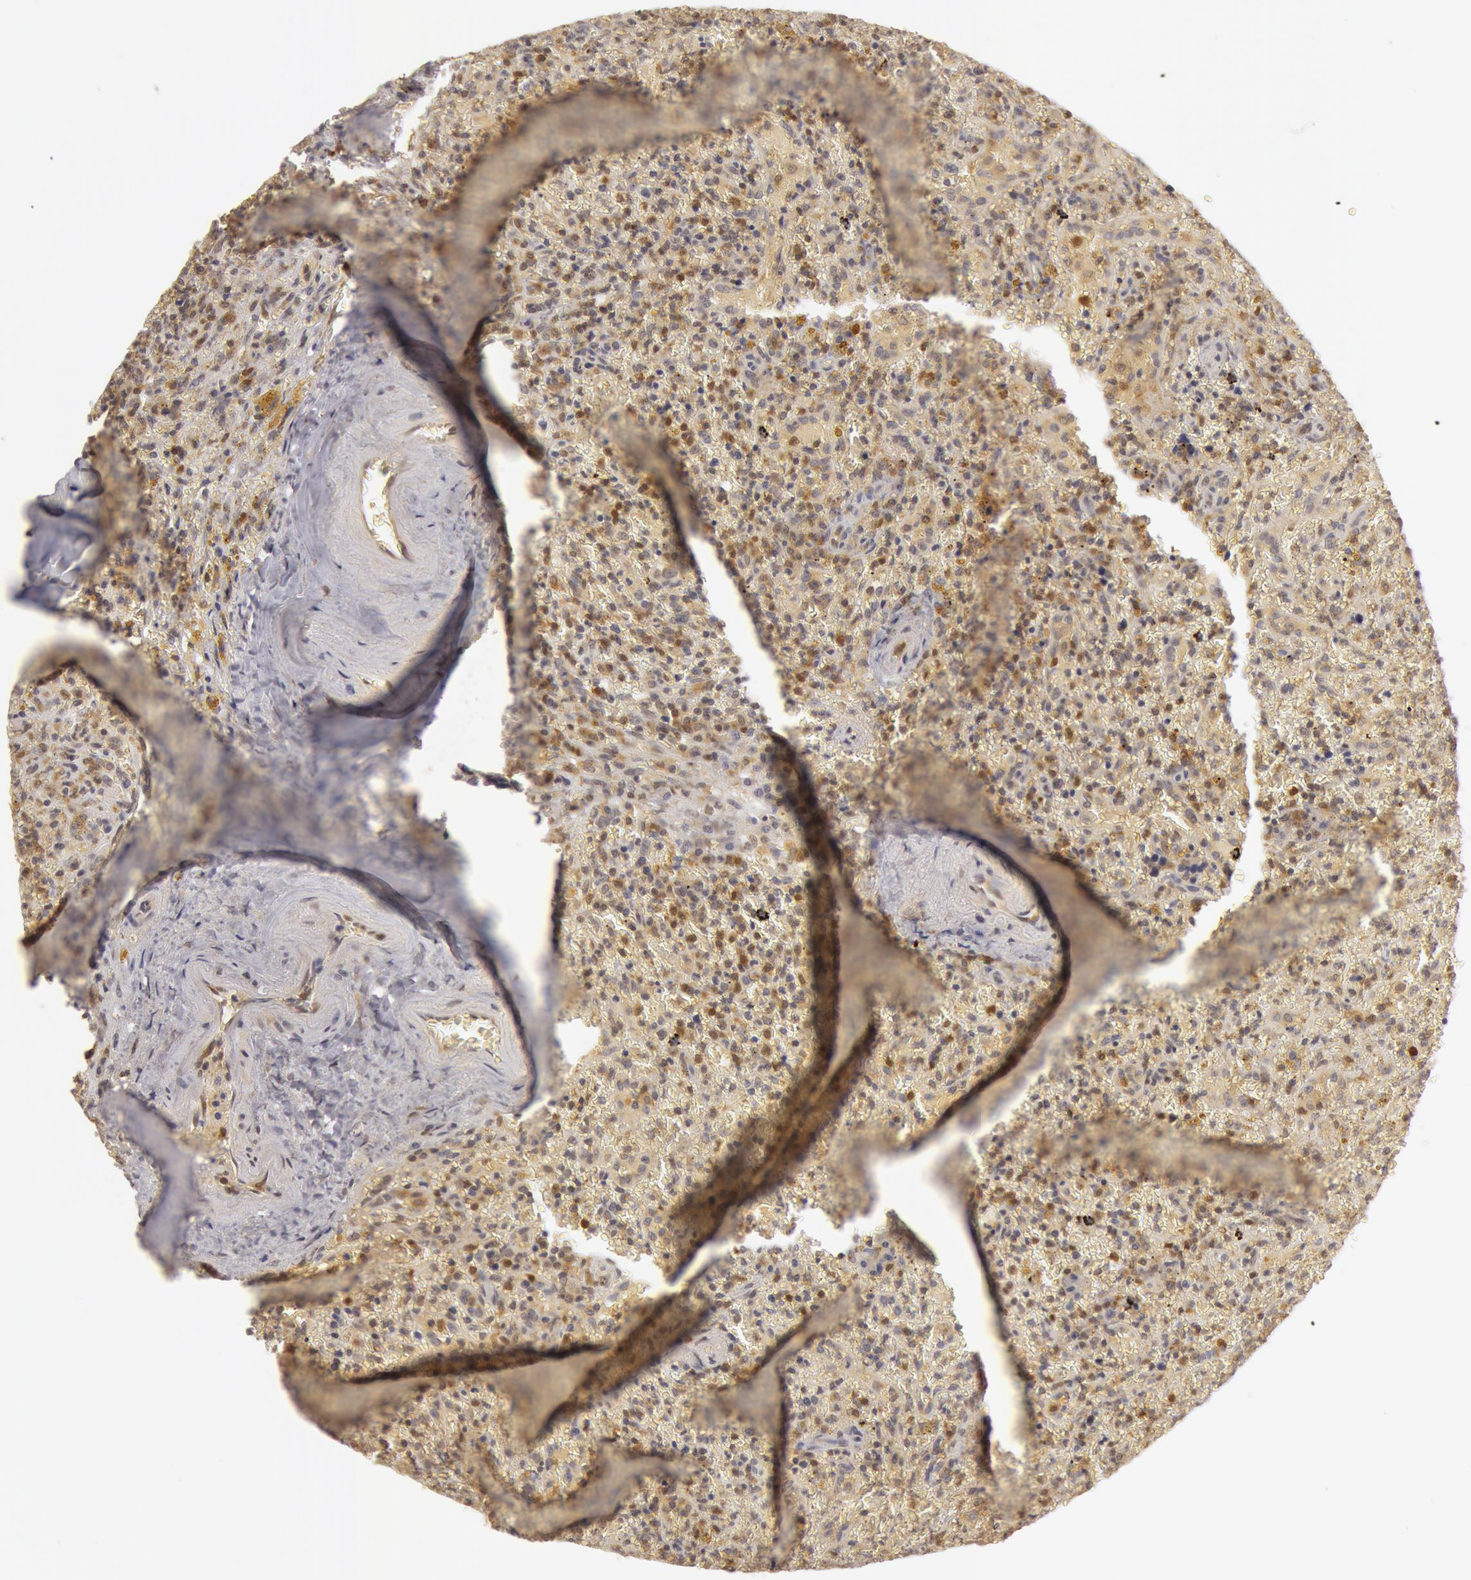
{"staining": {"intensity": "negative", "quantity": "none", "location": "none"}, "tissue": "lymphoma", "cell_type": "Tumor cells", "image_type": "cancer", "snomed": [{"axis": "morphology", "description": "Malignant lymphoma, non-Hodgkin's type, High grade"}, {"axis": "topography", "description": "Spleen"}, {"axis": "topography", "description": "Lymph node"}], "caption": "Immunohistochemistry photomicrograph of lymphoma stained for a protein (brown), which demonstrates no expression in tumor cells.", "gene": "OASL", "patient": {"sex": "female", "age": 70}}